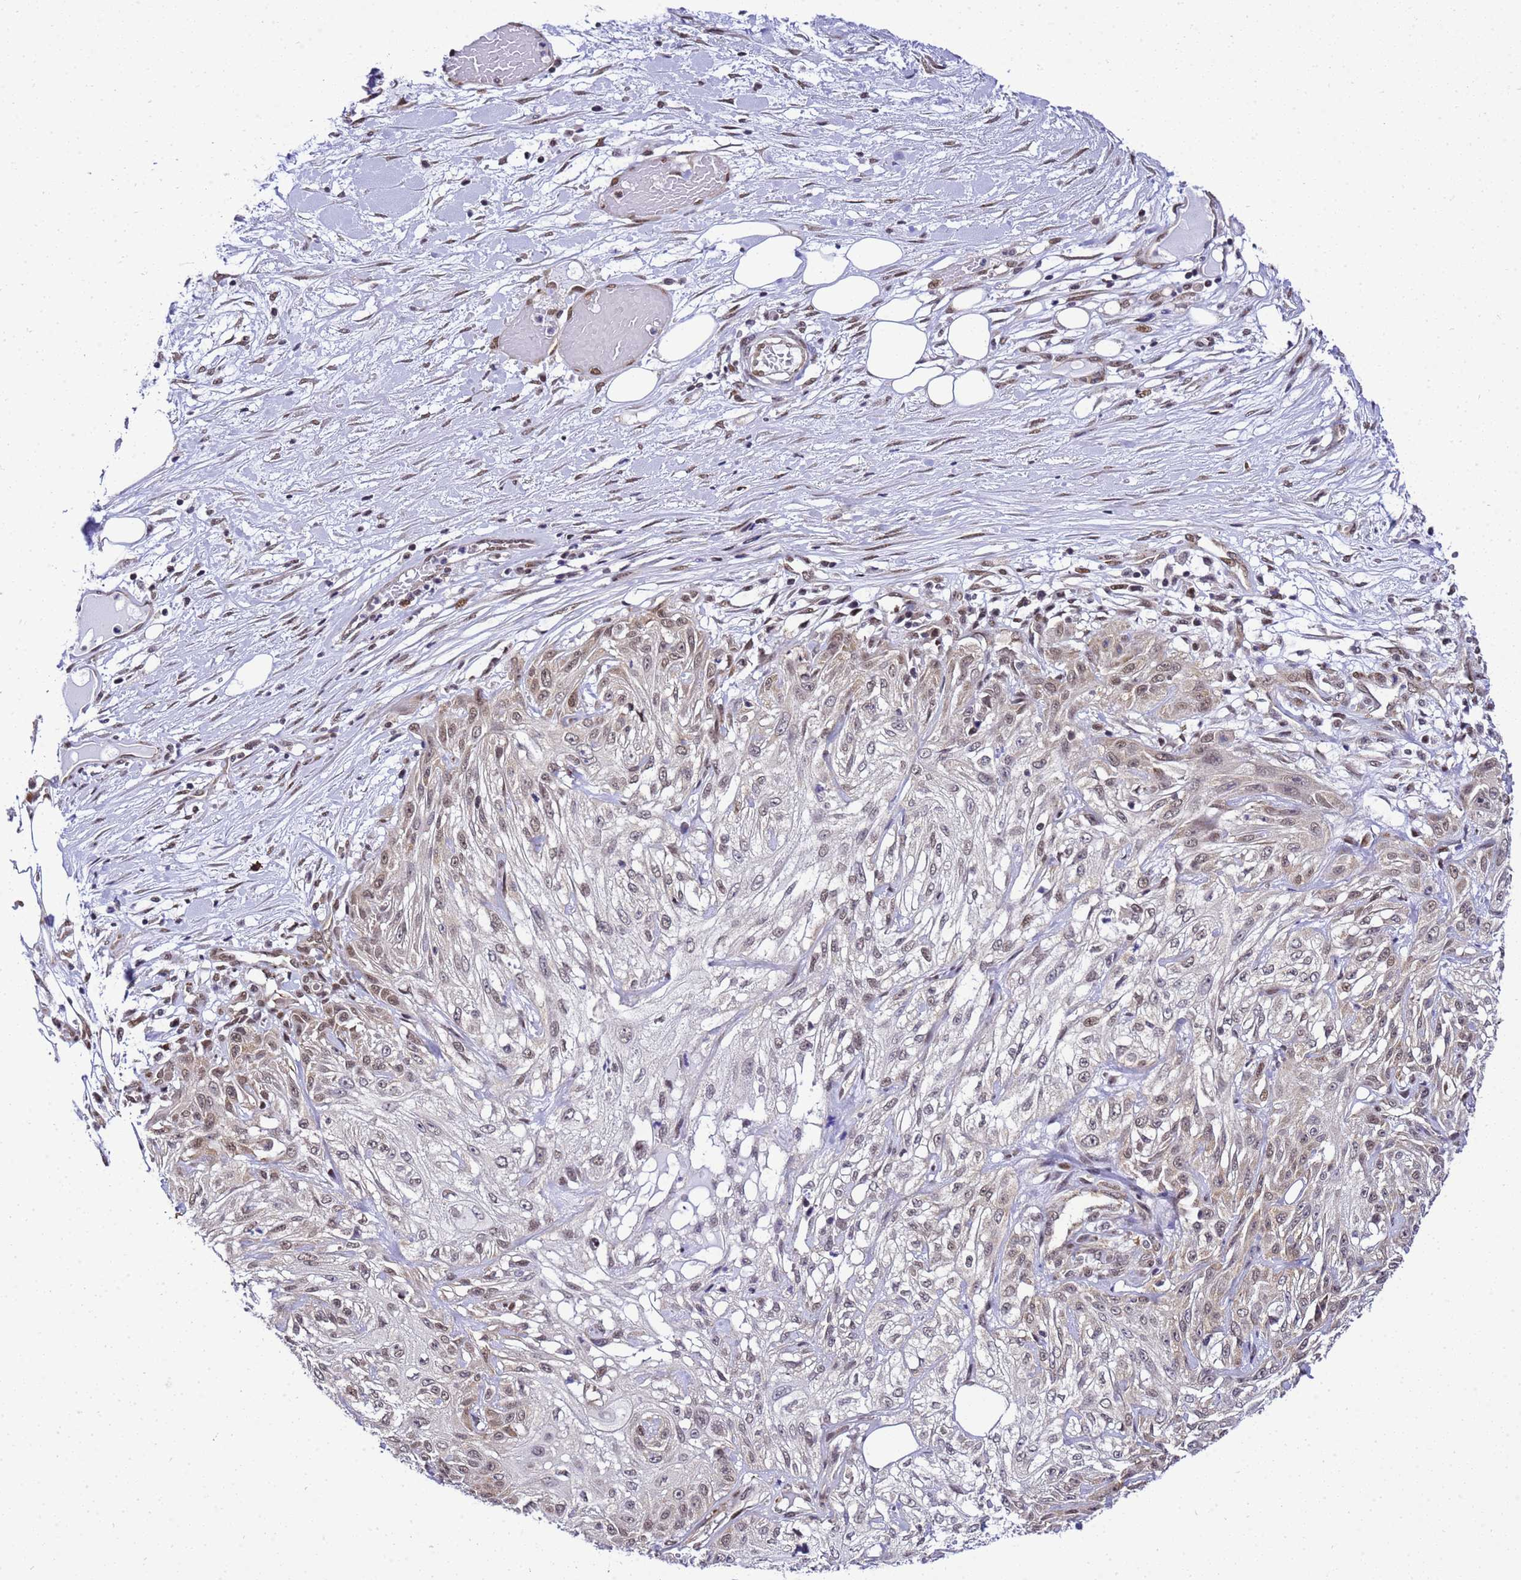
{"staining": {"intensity": "weak", "quantity": "25%-75%", "location": "cytoplasmic/membranous"}, "tissue": "skin cancer", "cell_type": "Tumor cells", "image_type": "cancer", "snomed": [{"axis": "morphology", "description": "Squamous cell carcinoma, NOS"}, {"axis": "morphology", "description": "Squamous cell carcinoma, metastatic, NOS"}, {"axis": "topography", "description": "Skin"}, {"axis": "topography", "description": "Lymph node"}], "caption": "Metastatic squamous cell carcinoma (skin) stained with IHC displays weak cytoplasmic/membranous positivity in about 25%-75% of tumor cells.", "gene": "SMN1", "patient": {"sex": "male", "age": 75}}